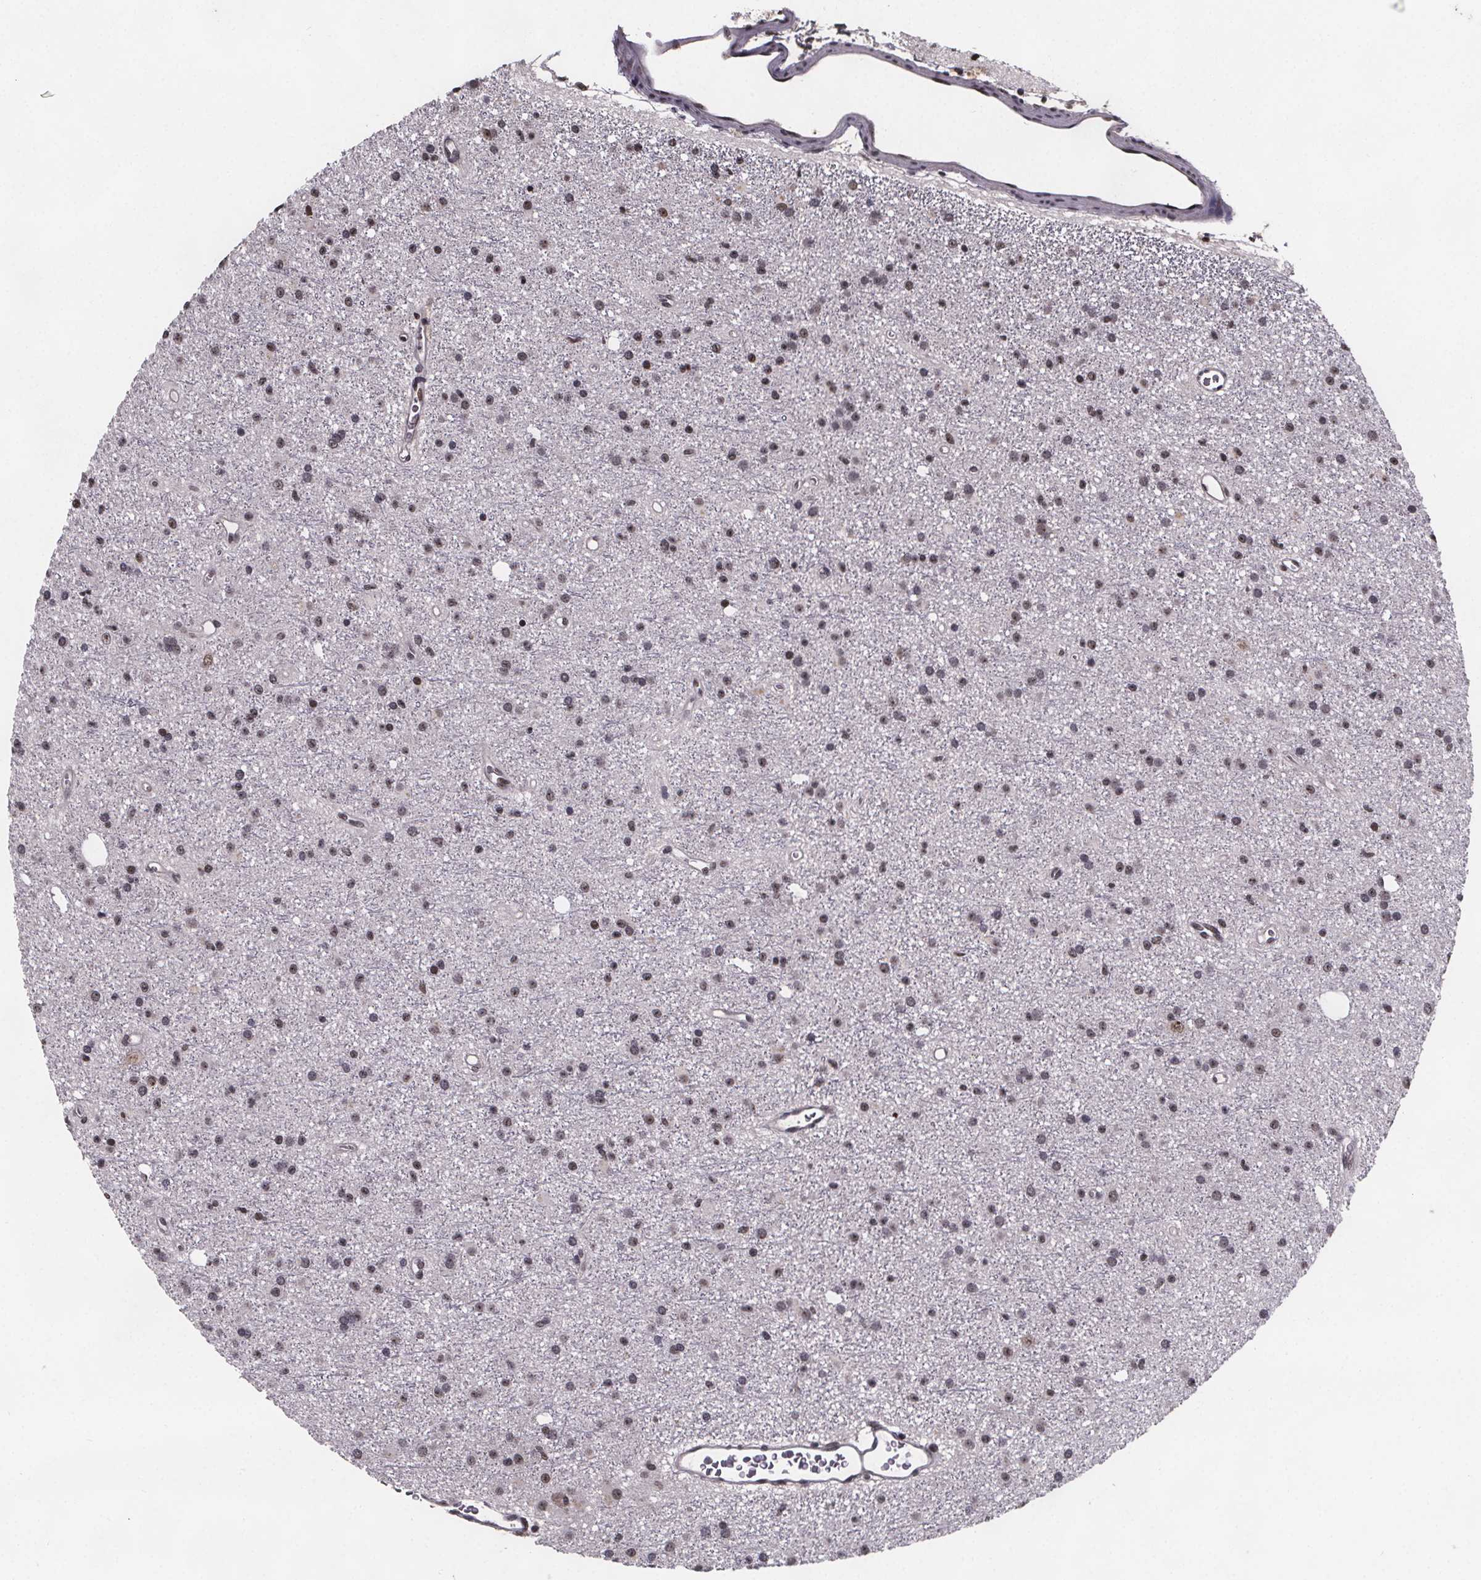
{"staining": {"intensity": "weak", "quantity": ">75%", "location": "nuclear"}, "tissue": "glioma", "cell_type": "Tumor cells", "image_type": "cancer", "snomed": [{"axis": "morphology", "description": "Glioma, malignant, Low grade"}, {"axis": "topography", "description": "Brain"}], "caption": "A micrograph of human low-grade glioma (malignant) stained for a protein demonstrates weak nuclear brown staining in tumor cells.", "gene": "U2SURP", "patient": {"sex": "male", "age": 27}}